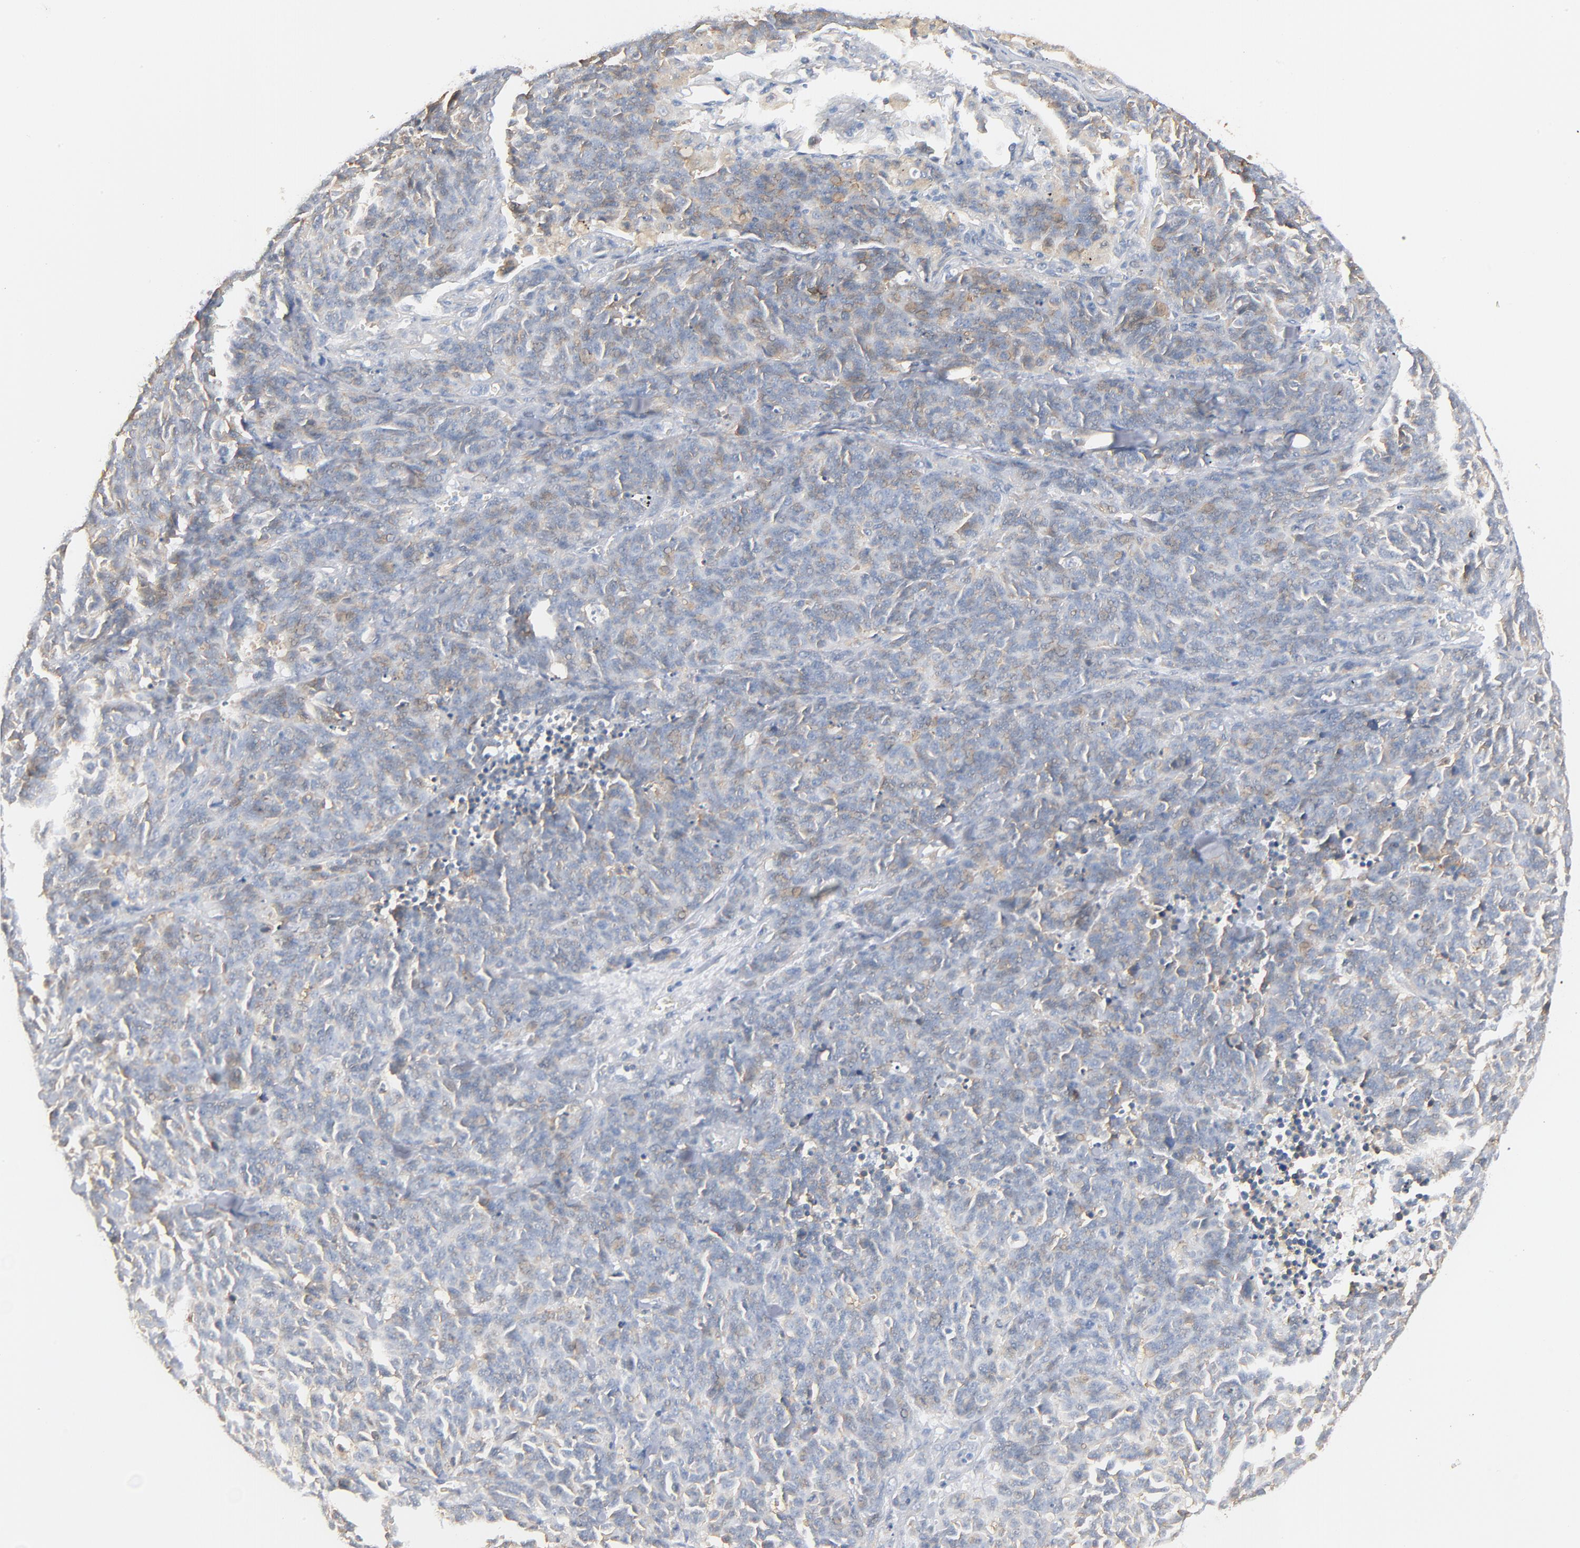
{"staining": {"intensity": "weak", "quantity": ">75%", "location": "cytoplasmic/membranous"}, "tissue": "lung cancer", "cell_type": "Tumor cells", "image_type": "cancer", "snomed": [{"axis": "morphology", "description": "Neoplasm, malignant, NOS"}, {"axis": "topography", "description": "Lung"}], "caption": "There is low levels of weak cytoplasmic/membranous expression in tumor cells of lung cancer, as demonstrated by immunohistochemical staining (brown color).", "gene": "EPCAM", "patient": {"sex": "female", "age": 58}}